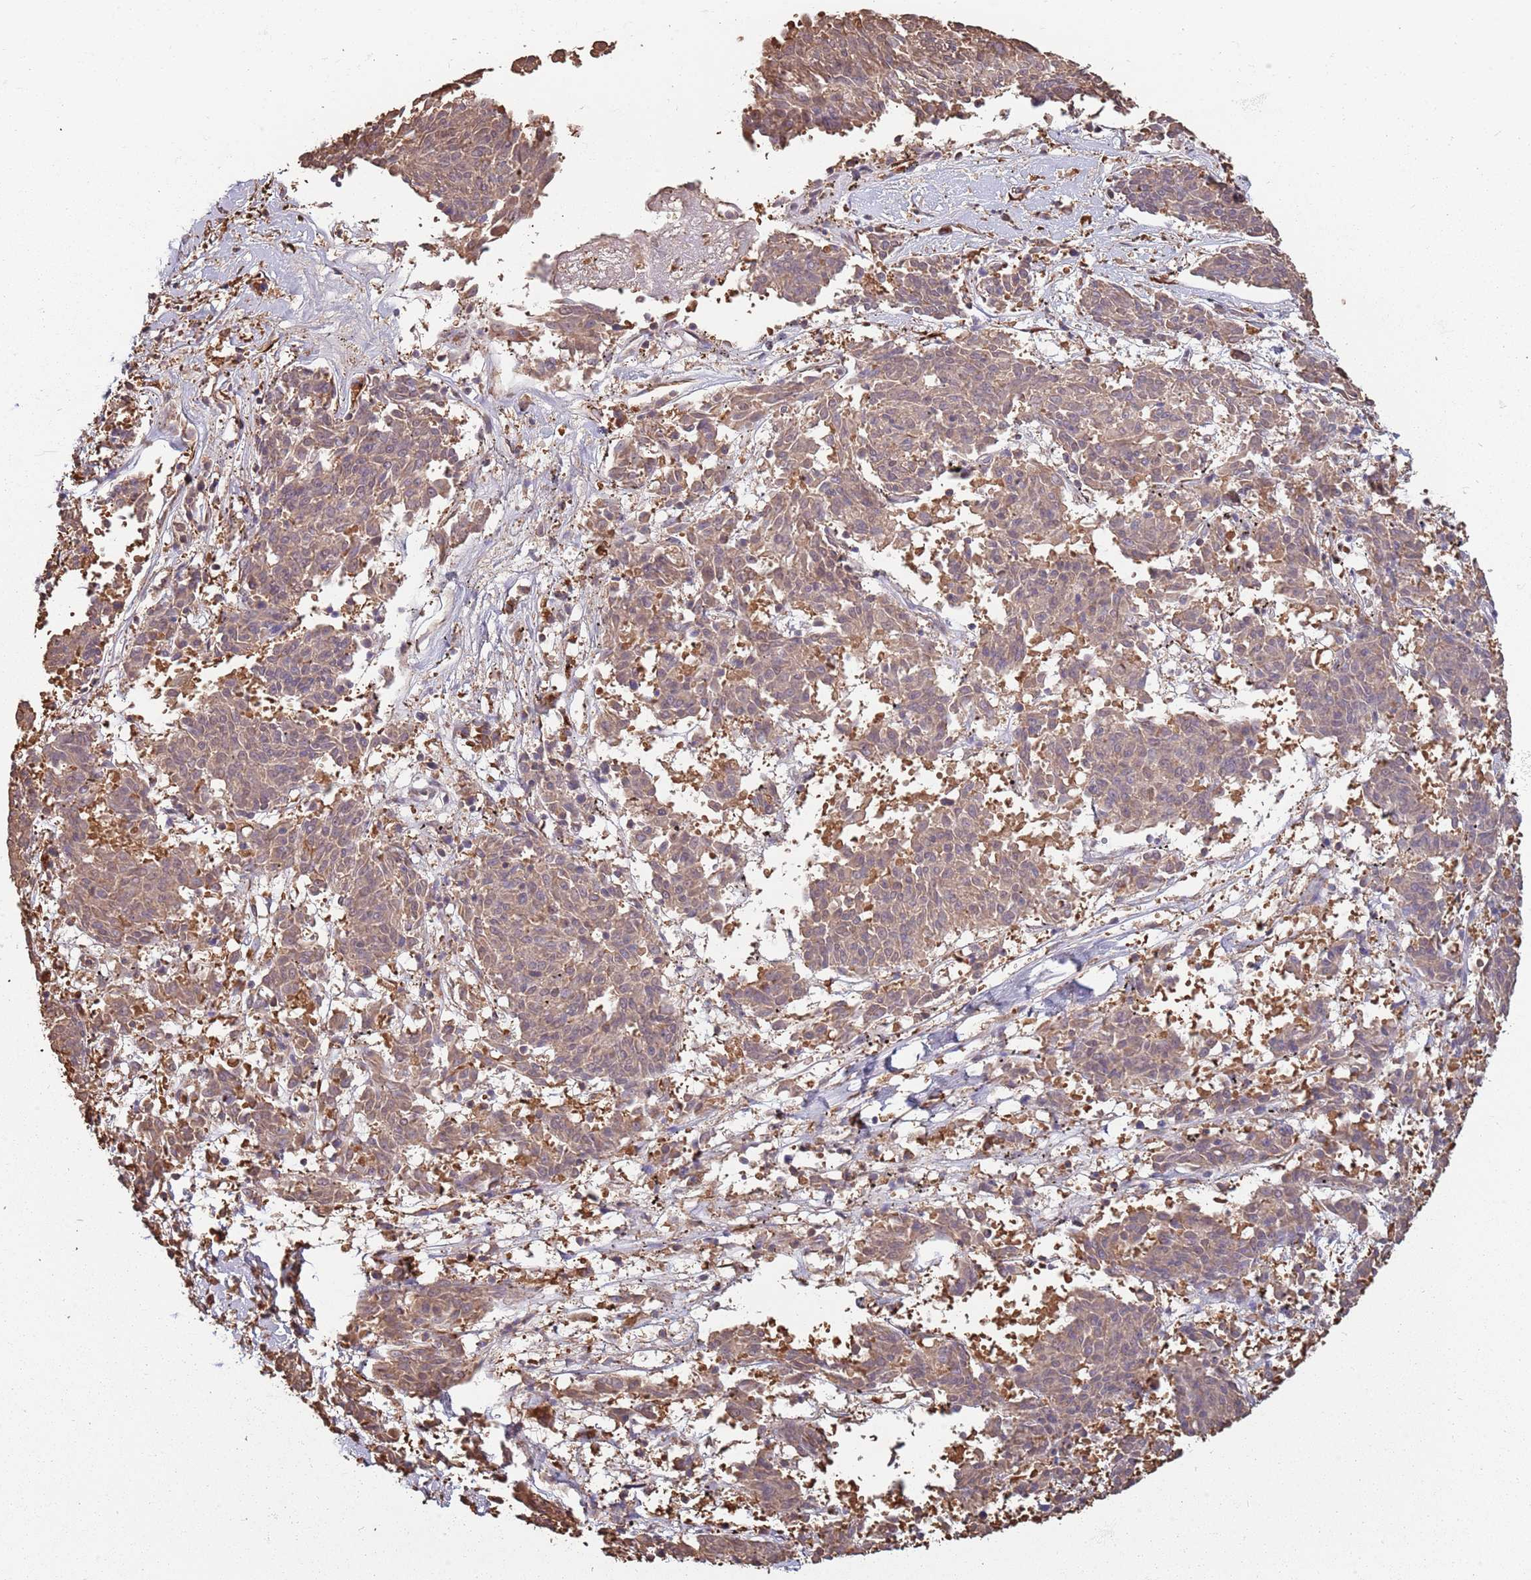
{"staining": {"intensity": "weak", "quantity": "25%-75%", "location": "cytoplasmic/membranous"}, "tissue": "melanoma", "cell_type": "Tumor cells", "image_type": "cancer", "snomed": [{"axis": "morphology", "description": "Malignant melanoma, NOS"}, {"axis": "topography", "description": "Skin"}], "caption": "Protein staining of malignant melanoma tissue displays weak cytoplasmic/membranous expression in about 25%-75% of tumor cells. (DAB (3,3'-diaminobenzidine) IHC with brightfield microscopy, high magnification).", "gene": "COG4", "patient": {"sex": "female", "age": 72}}